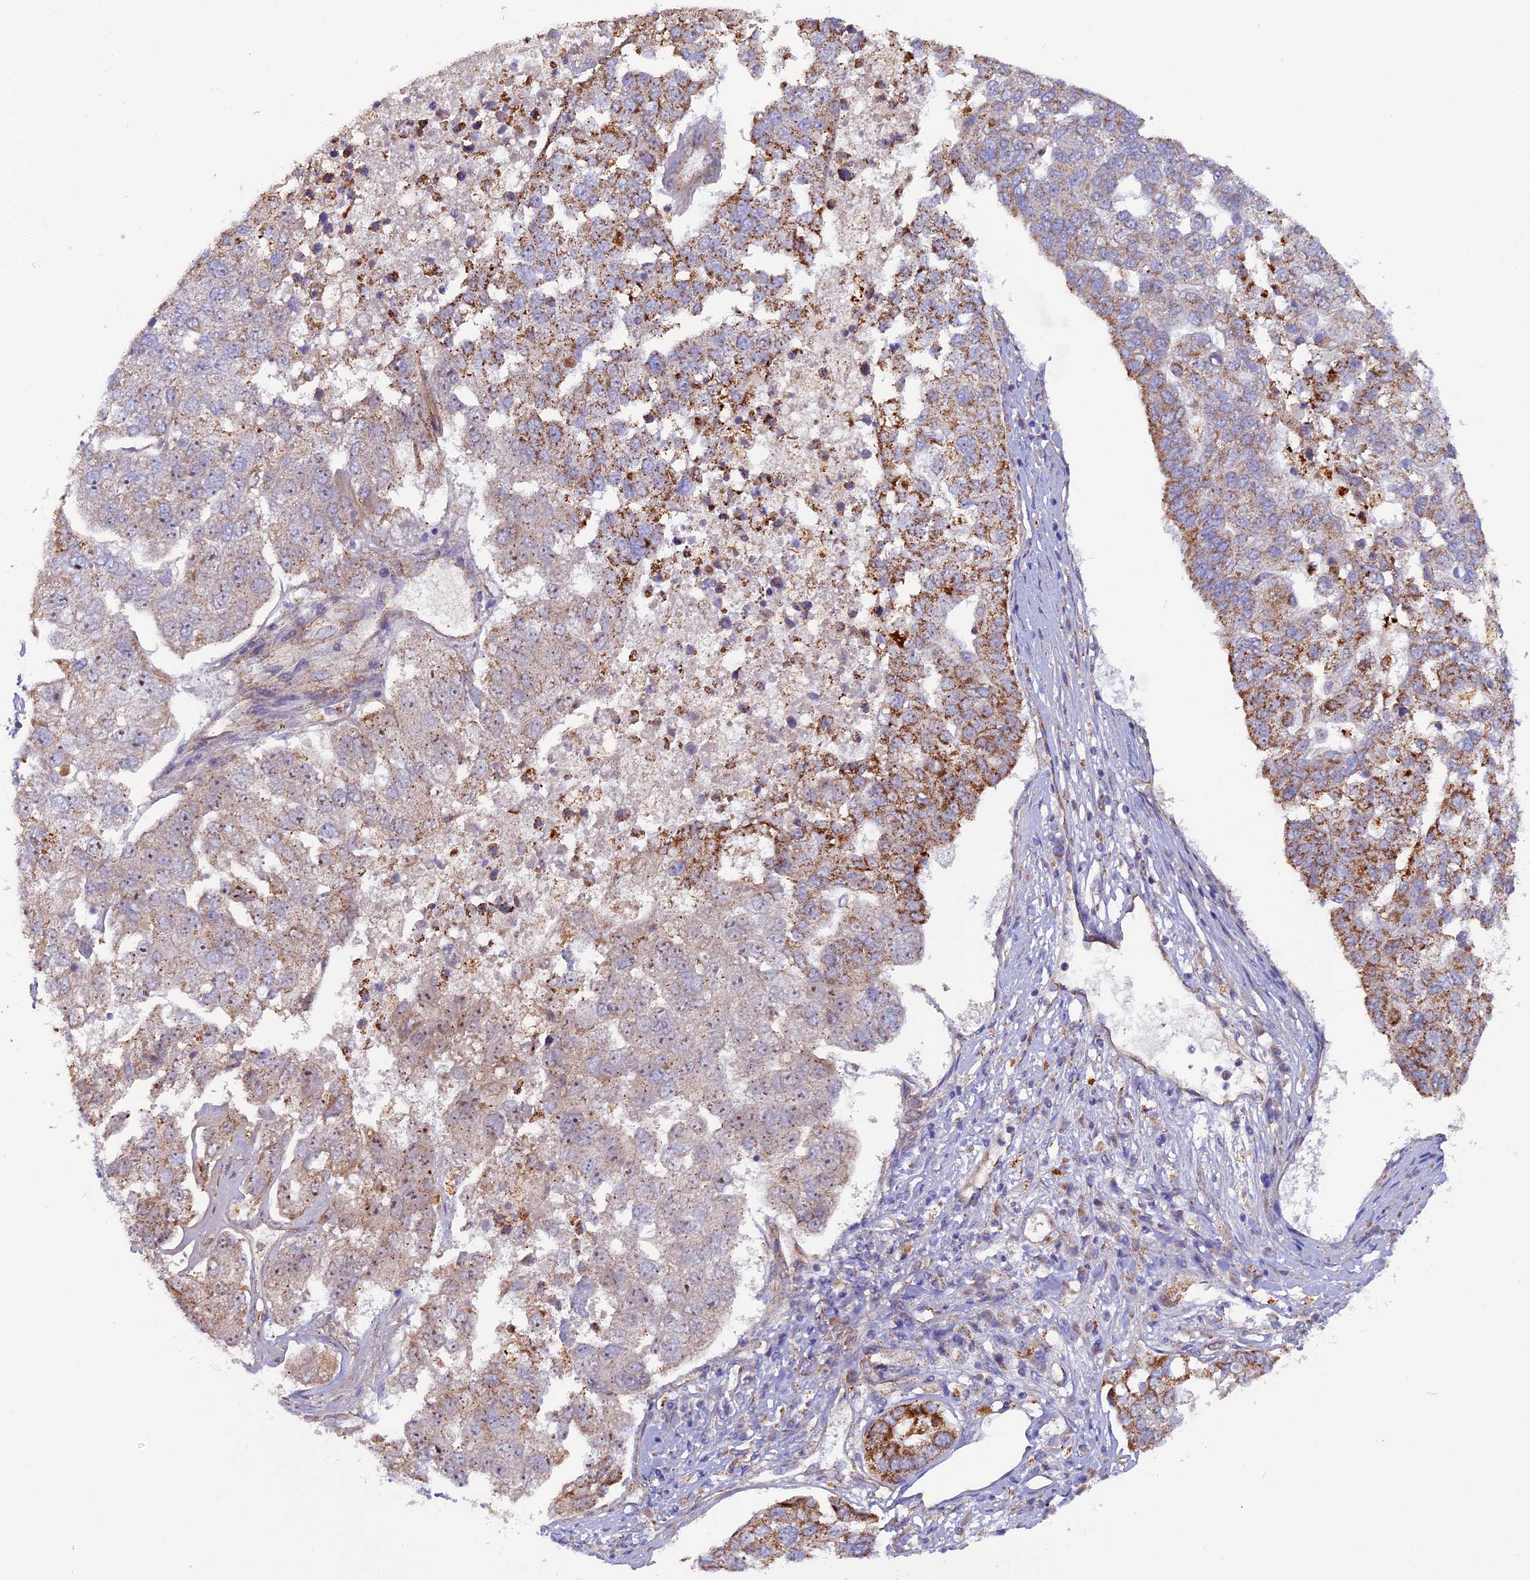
{"staining": {"intensity": "moderate", "quantity": "25%-75%", "location": "cytoplasmic/membranous"}, "tissue": "pancreatic cancer", "cell_type": "Tumor cells", "image_type": "cancer", "snomed": [{"axis": "morphology", "description": "Adenocarcinoma, NOS"}, {"axis": "topography", "description": "Pancreas"}], "caption": "A histopathology image of human pancreatic cancer stained for a protein shows moderate cytoplasmic/membranous brown staining in tumor cells. The staining was performed using DAB to visualize the protein expression in brown, while the nuclei were stained in blue with hematoxylin (Magnification: 20x).", "gene": "DUS3L", "patient": {"sex": "female", "age": 61}}